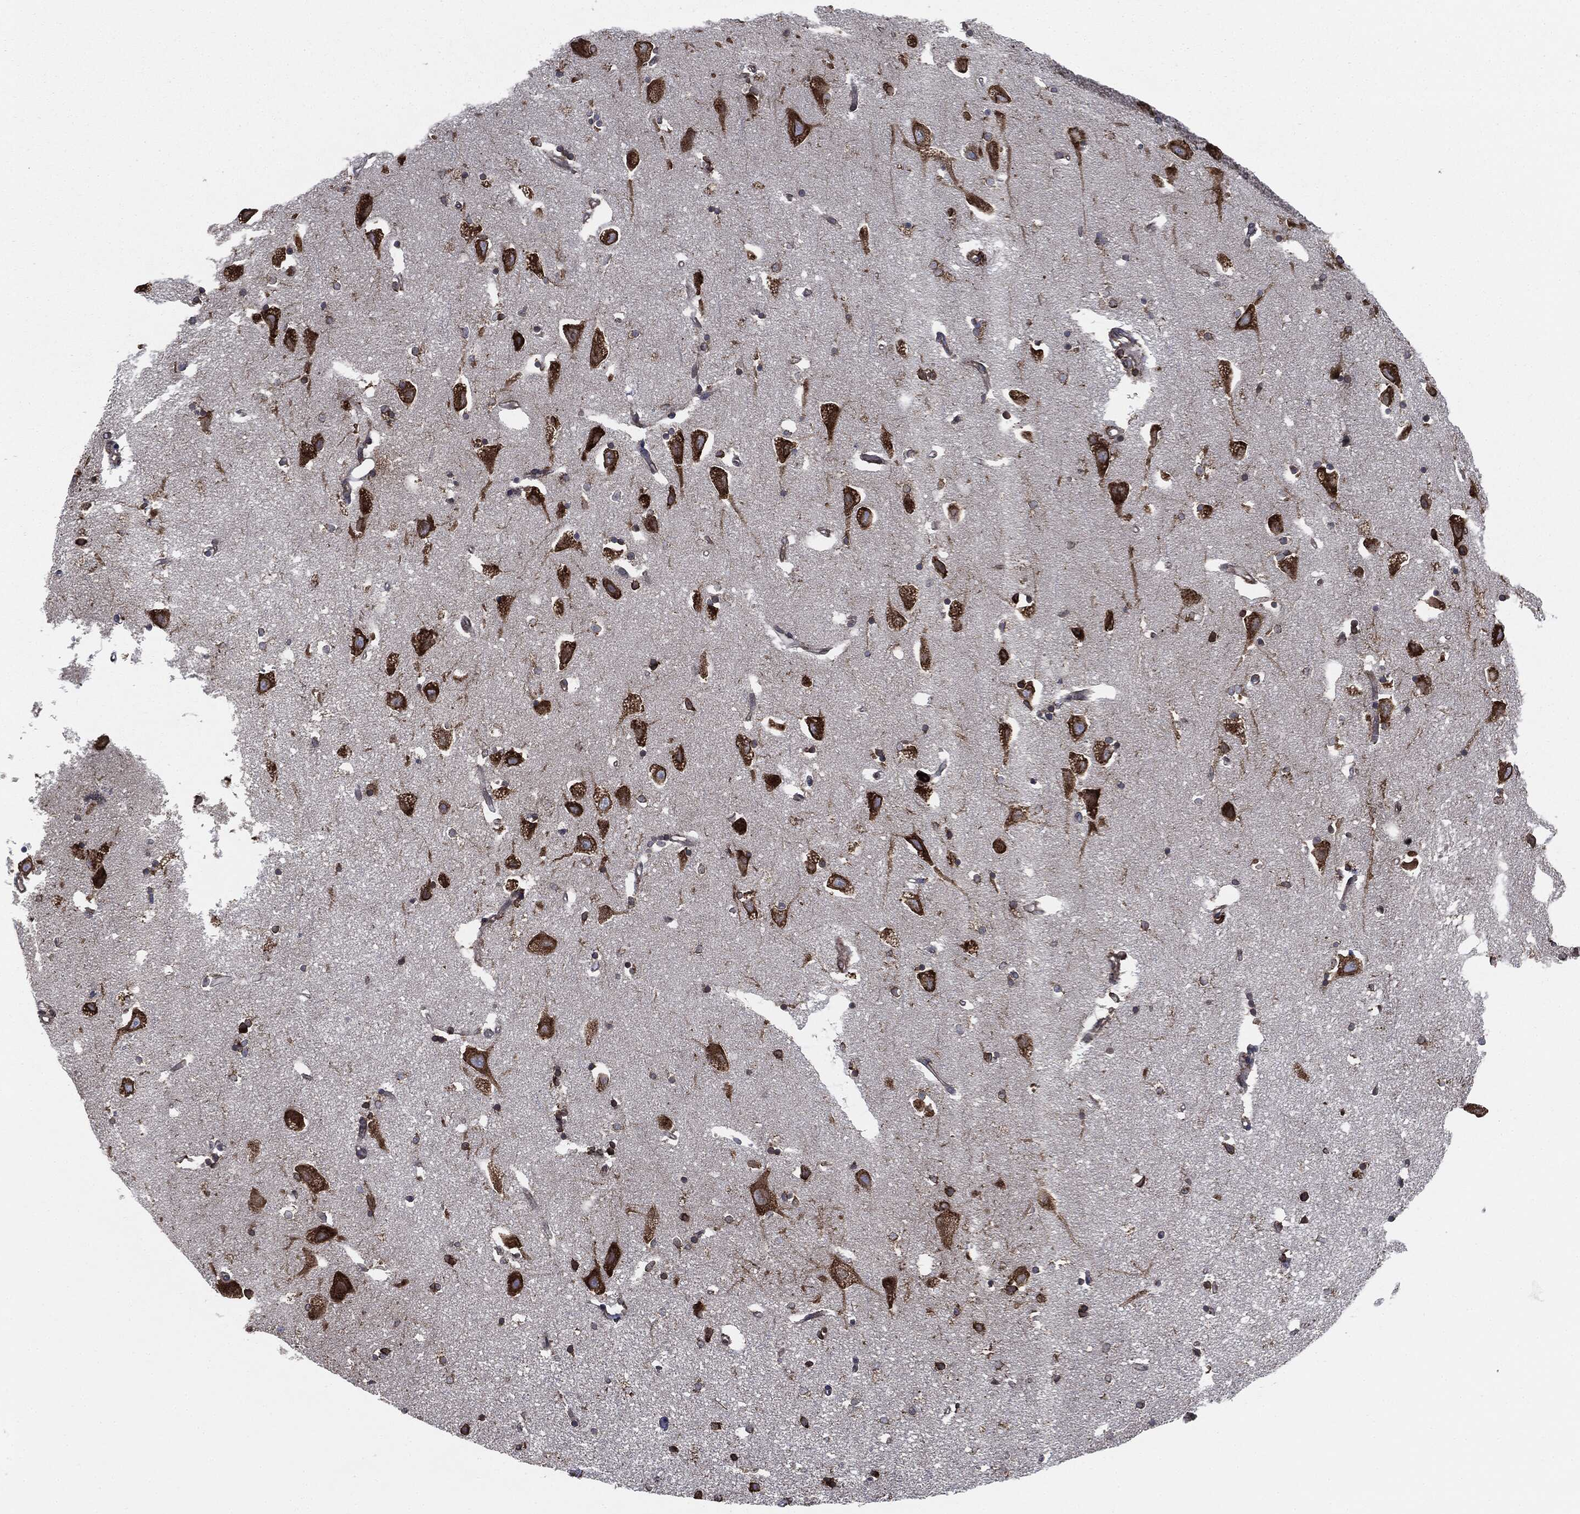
{"staining": {"intensity": "strong", "quantity": "25%-75%", "location": "cytoplasmic/membranous"}, "tissue": "hippocampus", "cell_type": "Glial cells", "image_type": "normal", "snomed": [{"axis": "morphology", "description": "Normal tissue, NOS"}, {"axis": "topography", "description": "Lateral ventricle wall"}, {"axis": "topography", "description": "Hippocampus"}], "caption": "Protein staining by IHC demonstrates strong cytoplasmic/membranous positivity in approximately 25%-75% of glial cells in normal hippocampus.", "gene": "CALR", "patient": {"sex": "female", "age": 63}}